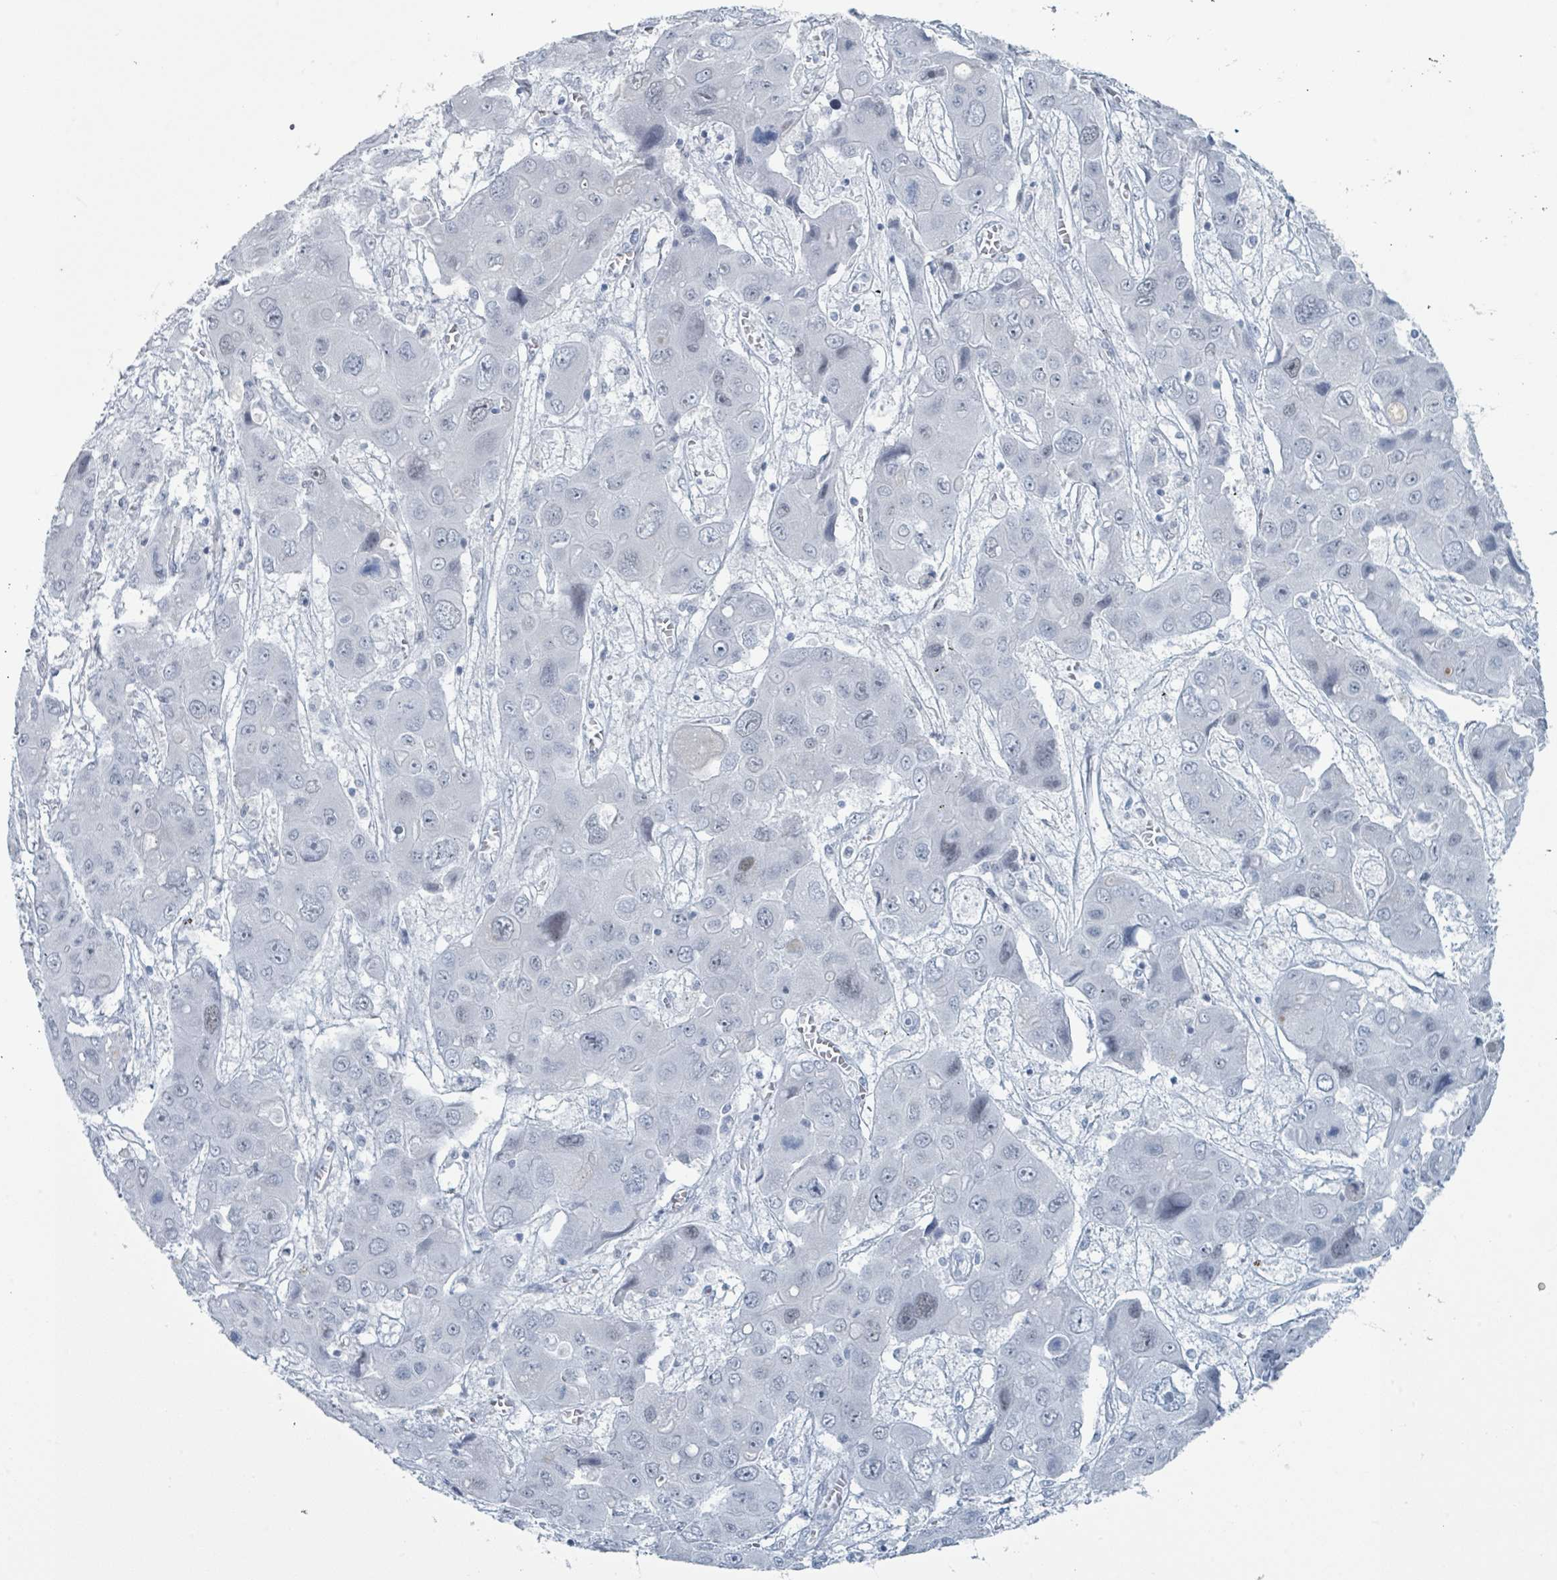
{"staining": {"intensity": "negative", "quantity": "none", "location": "none"}, "tissue": "liver cancer", "cell_type": "Tumor cells", "image_type": "cancer", "snomed": [{"axis": "morphology", "description": "Cholangiocarcinoma"}, {"axis": "topography", "description": "Liver"}], "caption": "Liver cancer (cholangiocarcinoma) was stained to show a protein in brown. There is no significant expression in tumor cells.", "gene": "GPR15LG", "patient": {"sex": "male", "age": 67}}